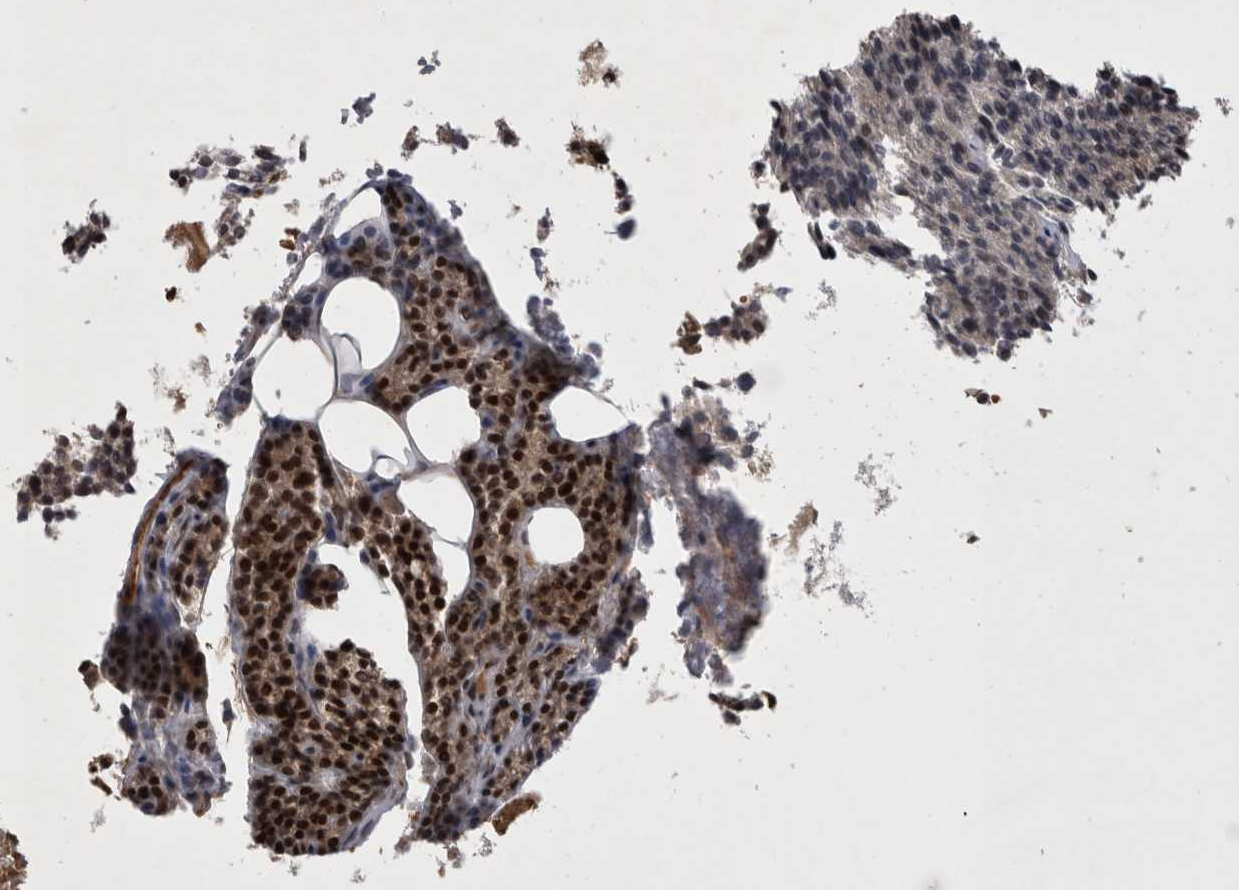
{"staining": {"intensity": "strong", "quantity": "<25%", "location": "nuclear"}, "tissue": "parathyroid gland", "cell_type": "Glandular cells", "image_type": "normal", "snomed": [{"axis": "morphology", "description": "Normal tissue, NOS"}, {"axis": "topography", "description": "Parathyroid gland"}], "caption": "Protein analysis of benign parathyroid gland demonstrates strong nuclear staining in about <25% of glandular cells.", "gene": "IFI44", "patient": {"sex": "female", "age": 85}}